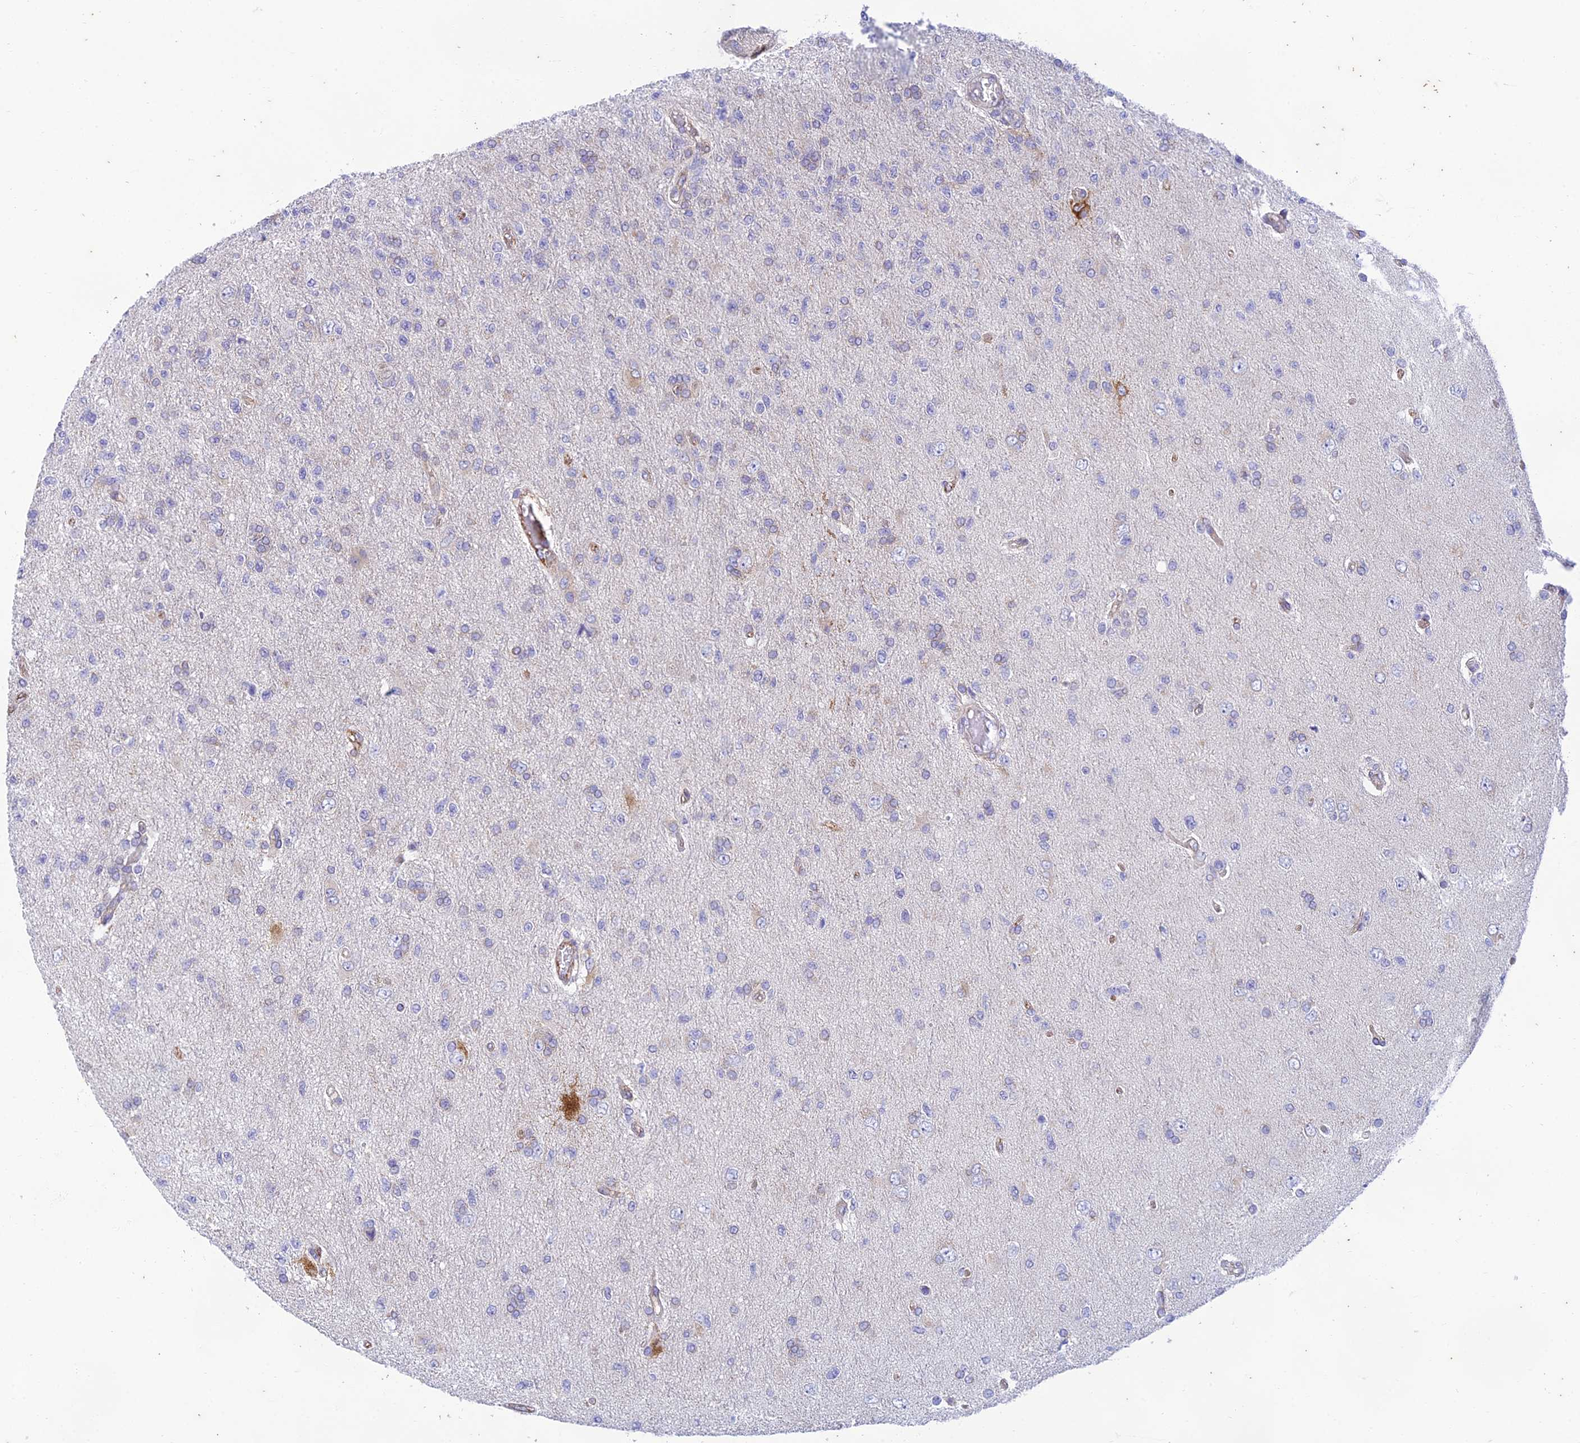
{"staining": {"intensity": "negative", "quantity": "none", "location": "none"}, "tissue": "glioma", "cell_type": "Tumor cells", "image_type": "cancer", "snomed": [{"axis": "morphology", "description": "Glioma, malignant, High grade"}, {"axis": "topography", "description": "Brain"}], "caption": "Immunohistochemistry histopathology image of neoplastic tissue: human glioma stained with DAB displays no significant protein staining in tumor cells.", "gene": "PTCD2", "patient": {"sex": "male", "age": 56}}